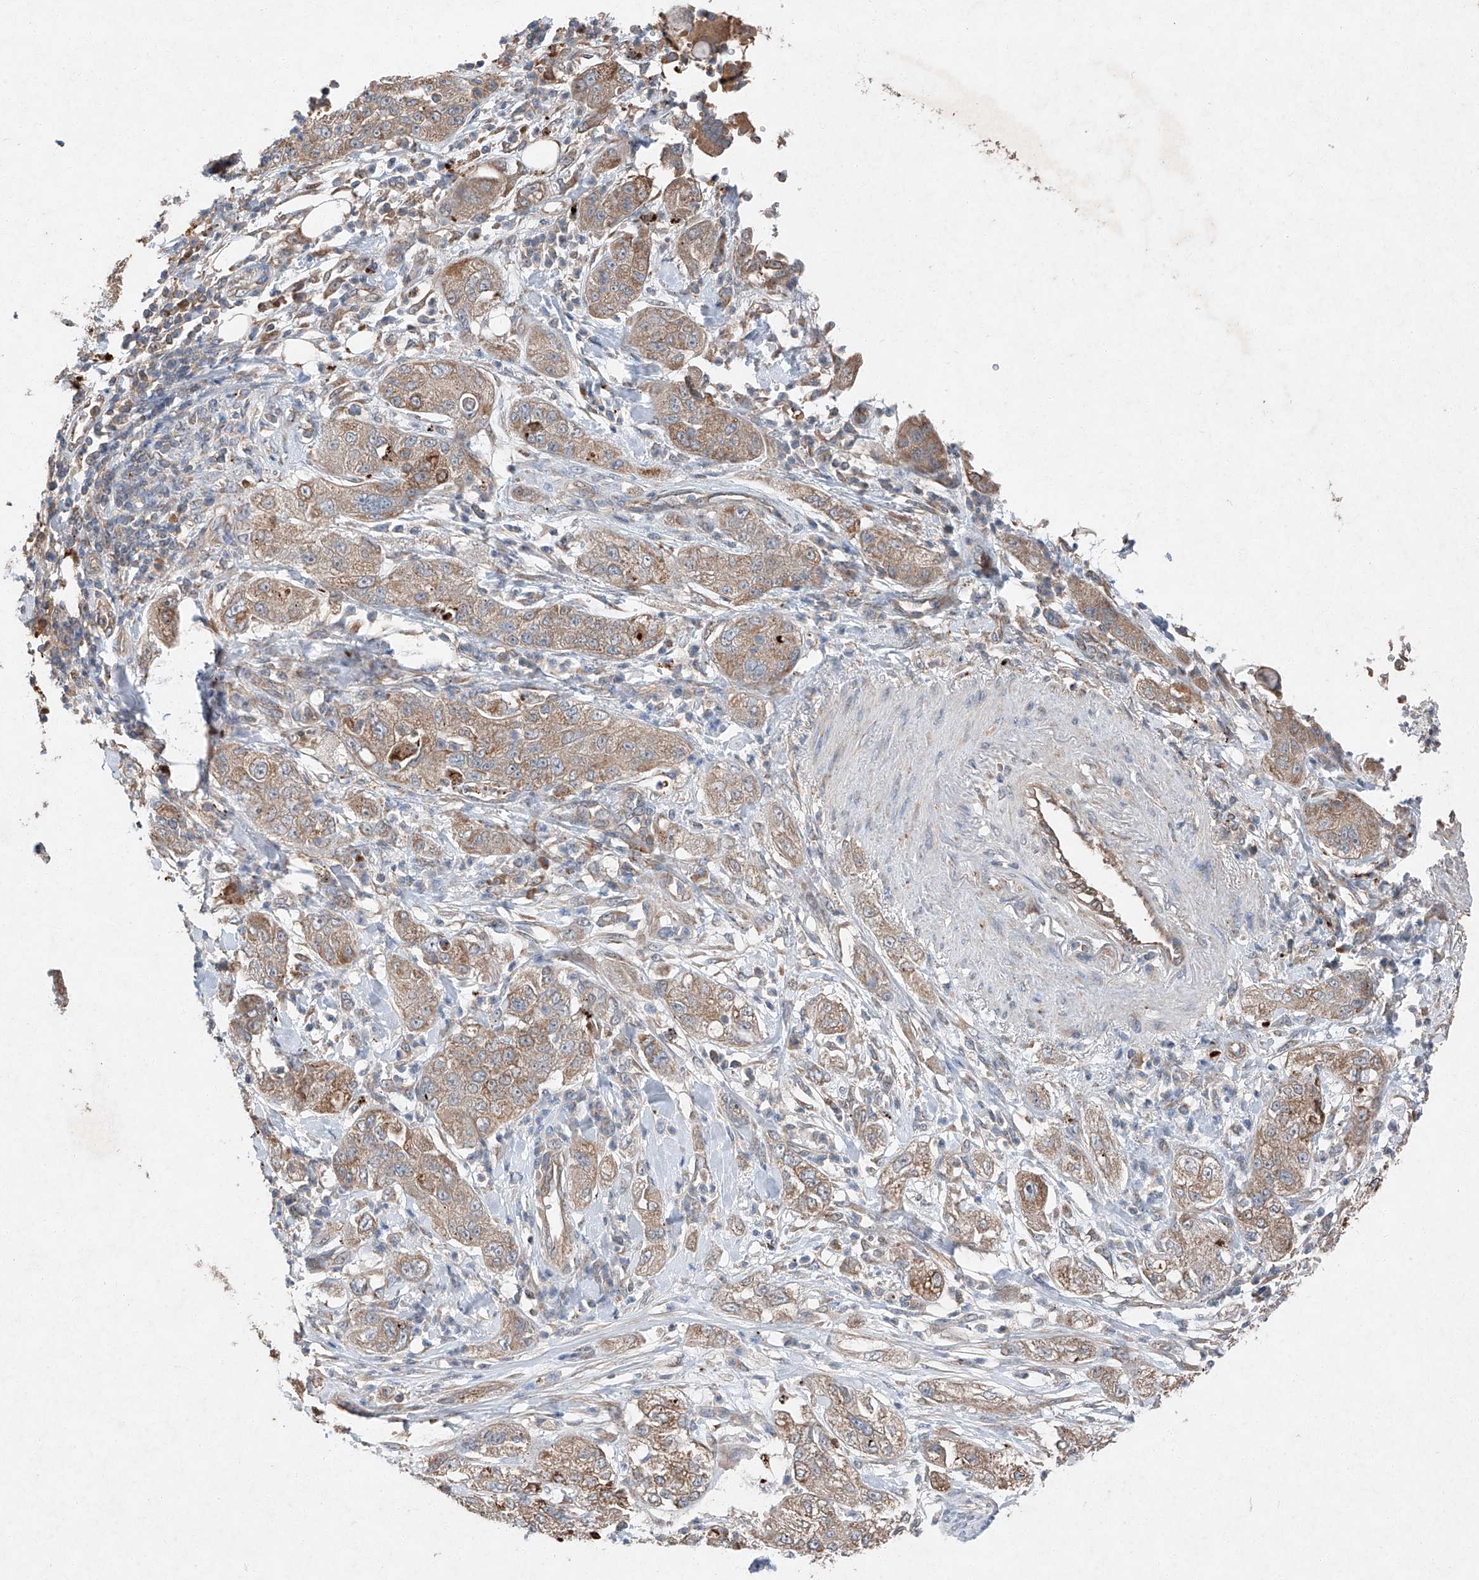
{"staining": {"intensity": "moderate", "quantity": ">75%", "location": "cytoplasmic/membranous"}, "tissue": "pancreatic cancer", "cell_type": "Tumor cells", "image_type": "cancer", "snomed": [{"axis": "morphology", "description": "Adenocarcinoma, NOS"}, {"axis": "topography", "description": "Pancreas"}], "caption": "IHC staining of pancreatic cancer (adenocarcinoma), which demonstrates medium levels of moderate cytoplasmic/membranous expression in approximately >75% of tumor cells indicating moderate cytoplasmic/membranous protein staining. The staining was performed using DAB (brown) for protein detection and nuclei were counterstained in hematoxylin (blue).", "gene": "RUSC1", "patient": {"sex": "female", "age": 78}}